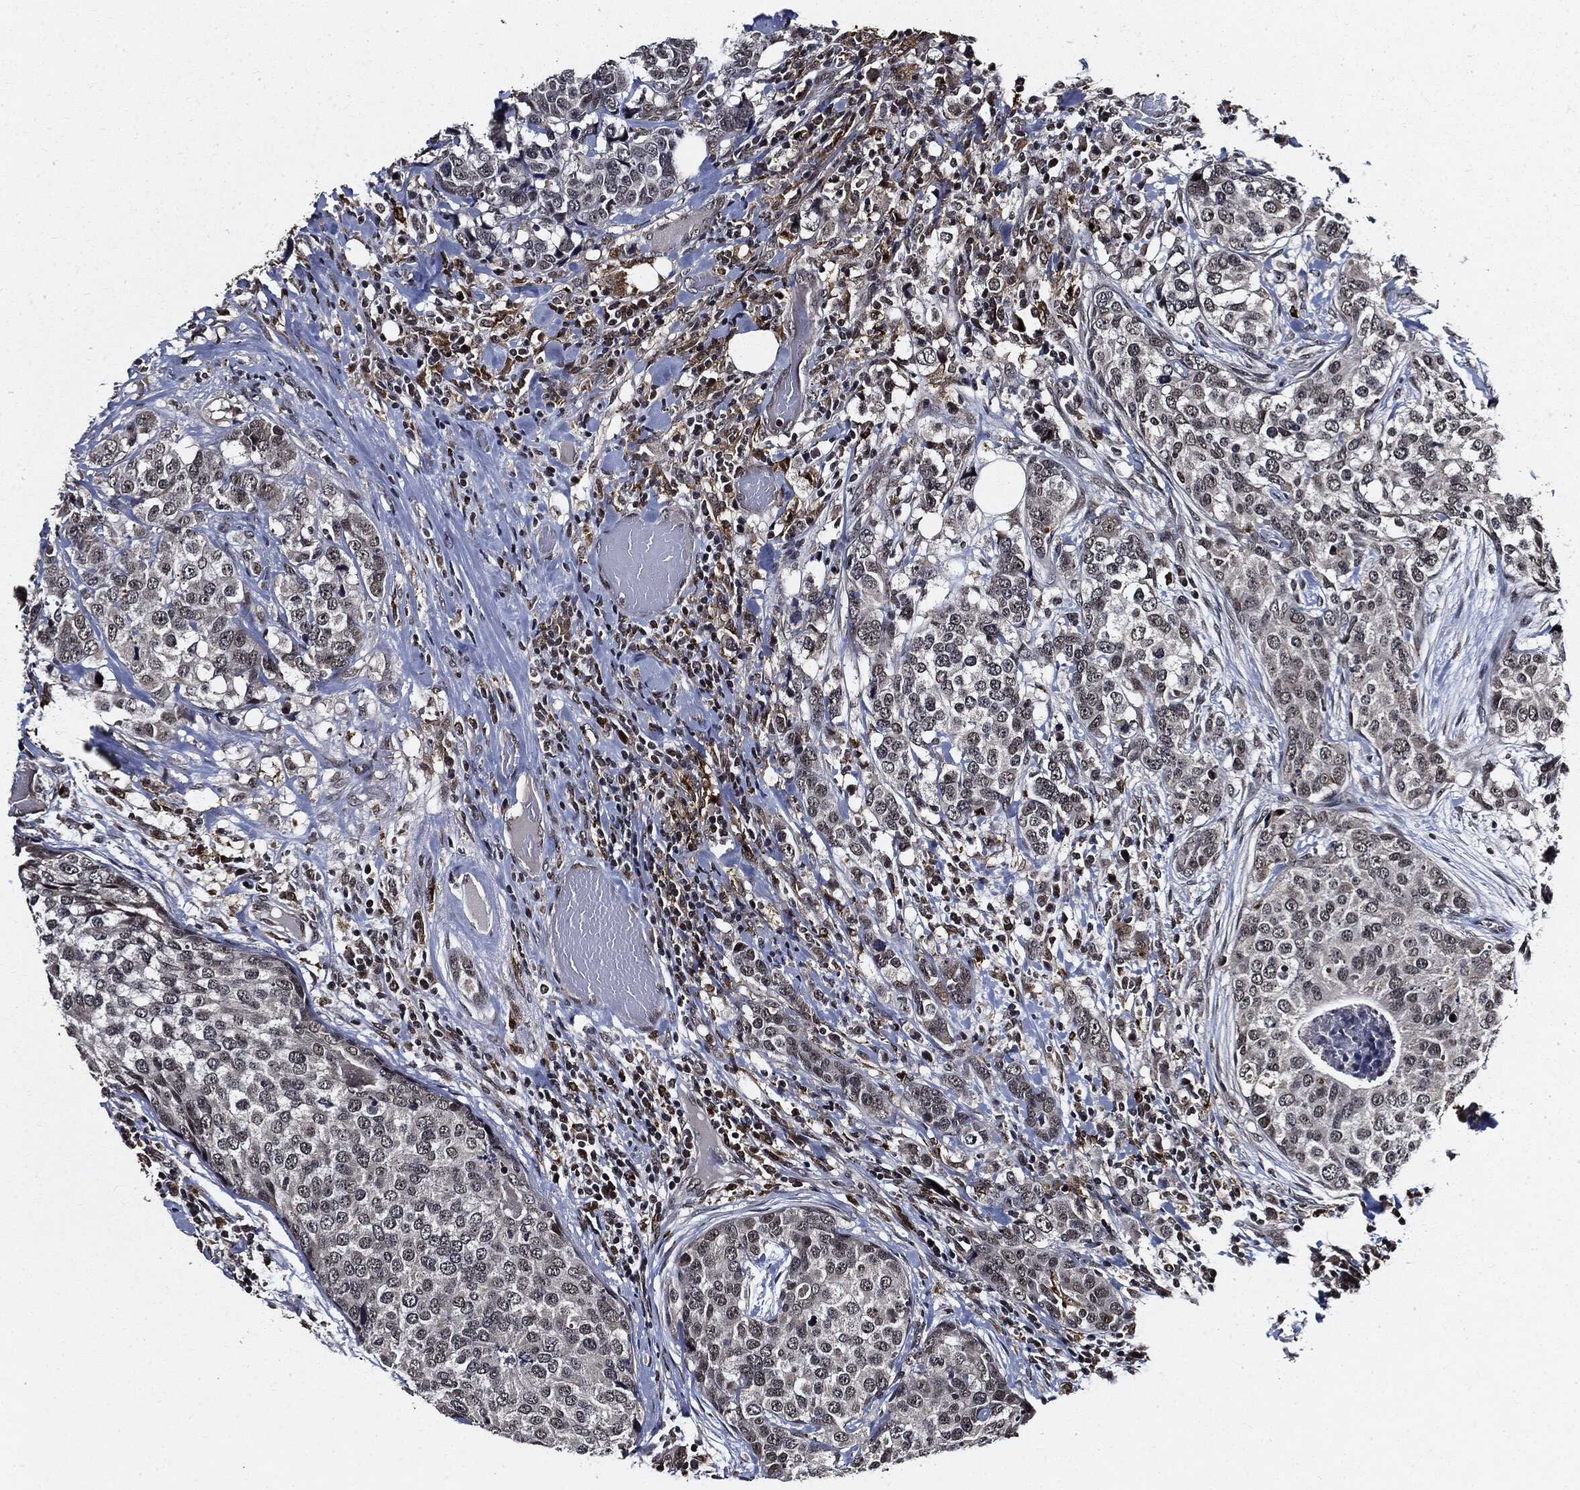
{"staining": {"intensity": "negative", "quantity": "none", "location": "none"}, "tissue": "breast cancer", "cell_type": "Tumor cells", "image_type": "cancer", "snomed": [{"axis": "morphology", "description": "Lobular carcinoma"}, {"axis": "topography", "description": "Breast"}], "caption": "The immunohistochemistry micrograph has no significant positivity in tumor cells of breast lobular carcinoma tissue.", "gene": "SUGT1", "patient": {"sex": "female", "age": 59}}